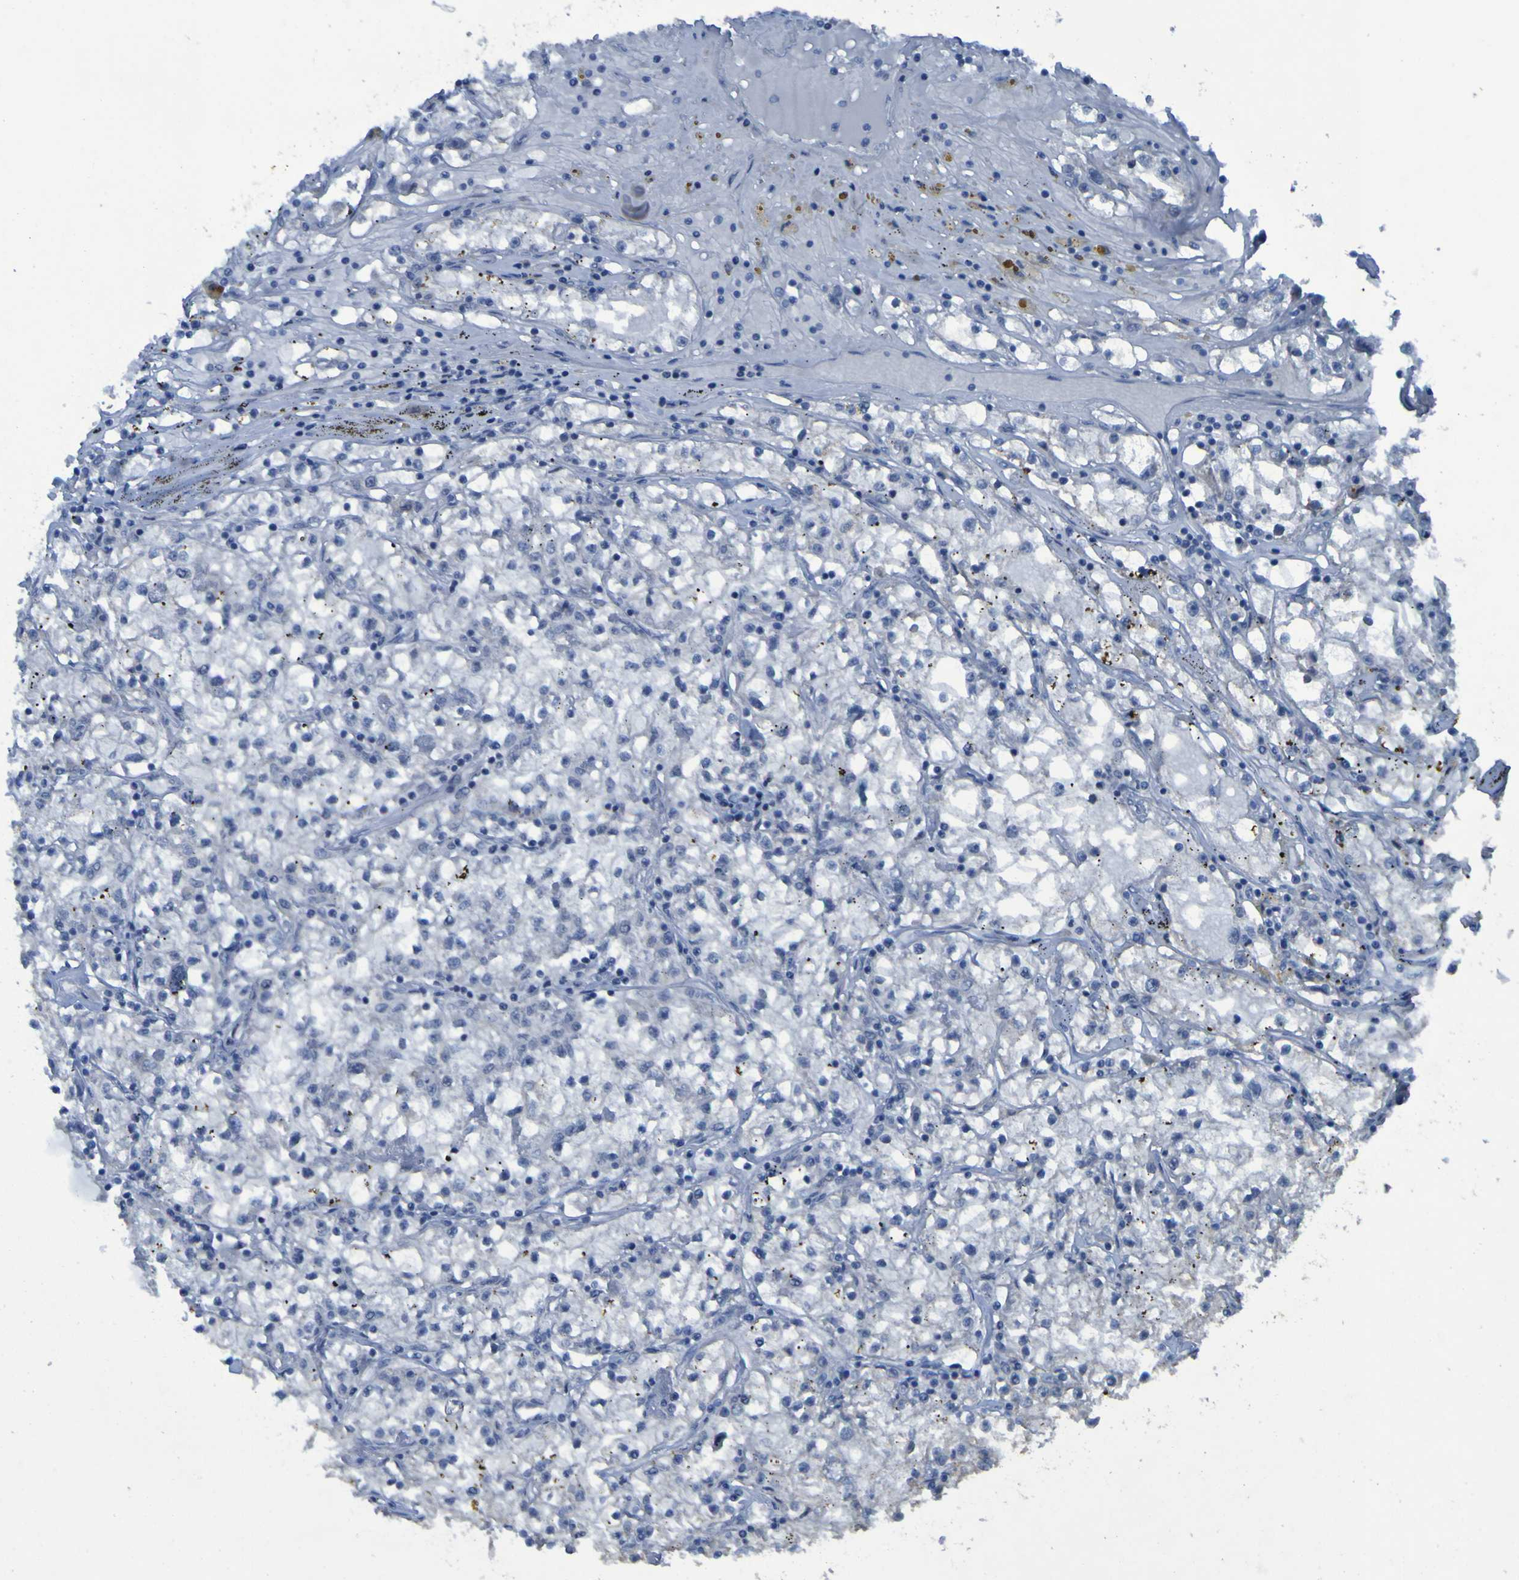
{"staining": {"intensity": "negative", "quantity": "none", "location": "none"}, "tissue": "renal cancer", "cell_type": "Tumor cells", "image_type": "cancer", "snomed": [{"axis": "morphology", "description": "Adenocarcinoma, NOS"}, {"axis": "topography", "description": "Kidney"}], "caption": "Protein analysis of renal adenocarcinoma reveals no significant positivity in tumor cells.", "gene": "CLDN18", "patient": {"sex": "male", "age": 56}}